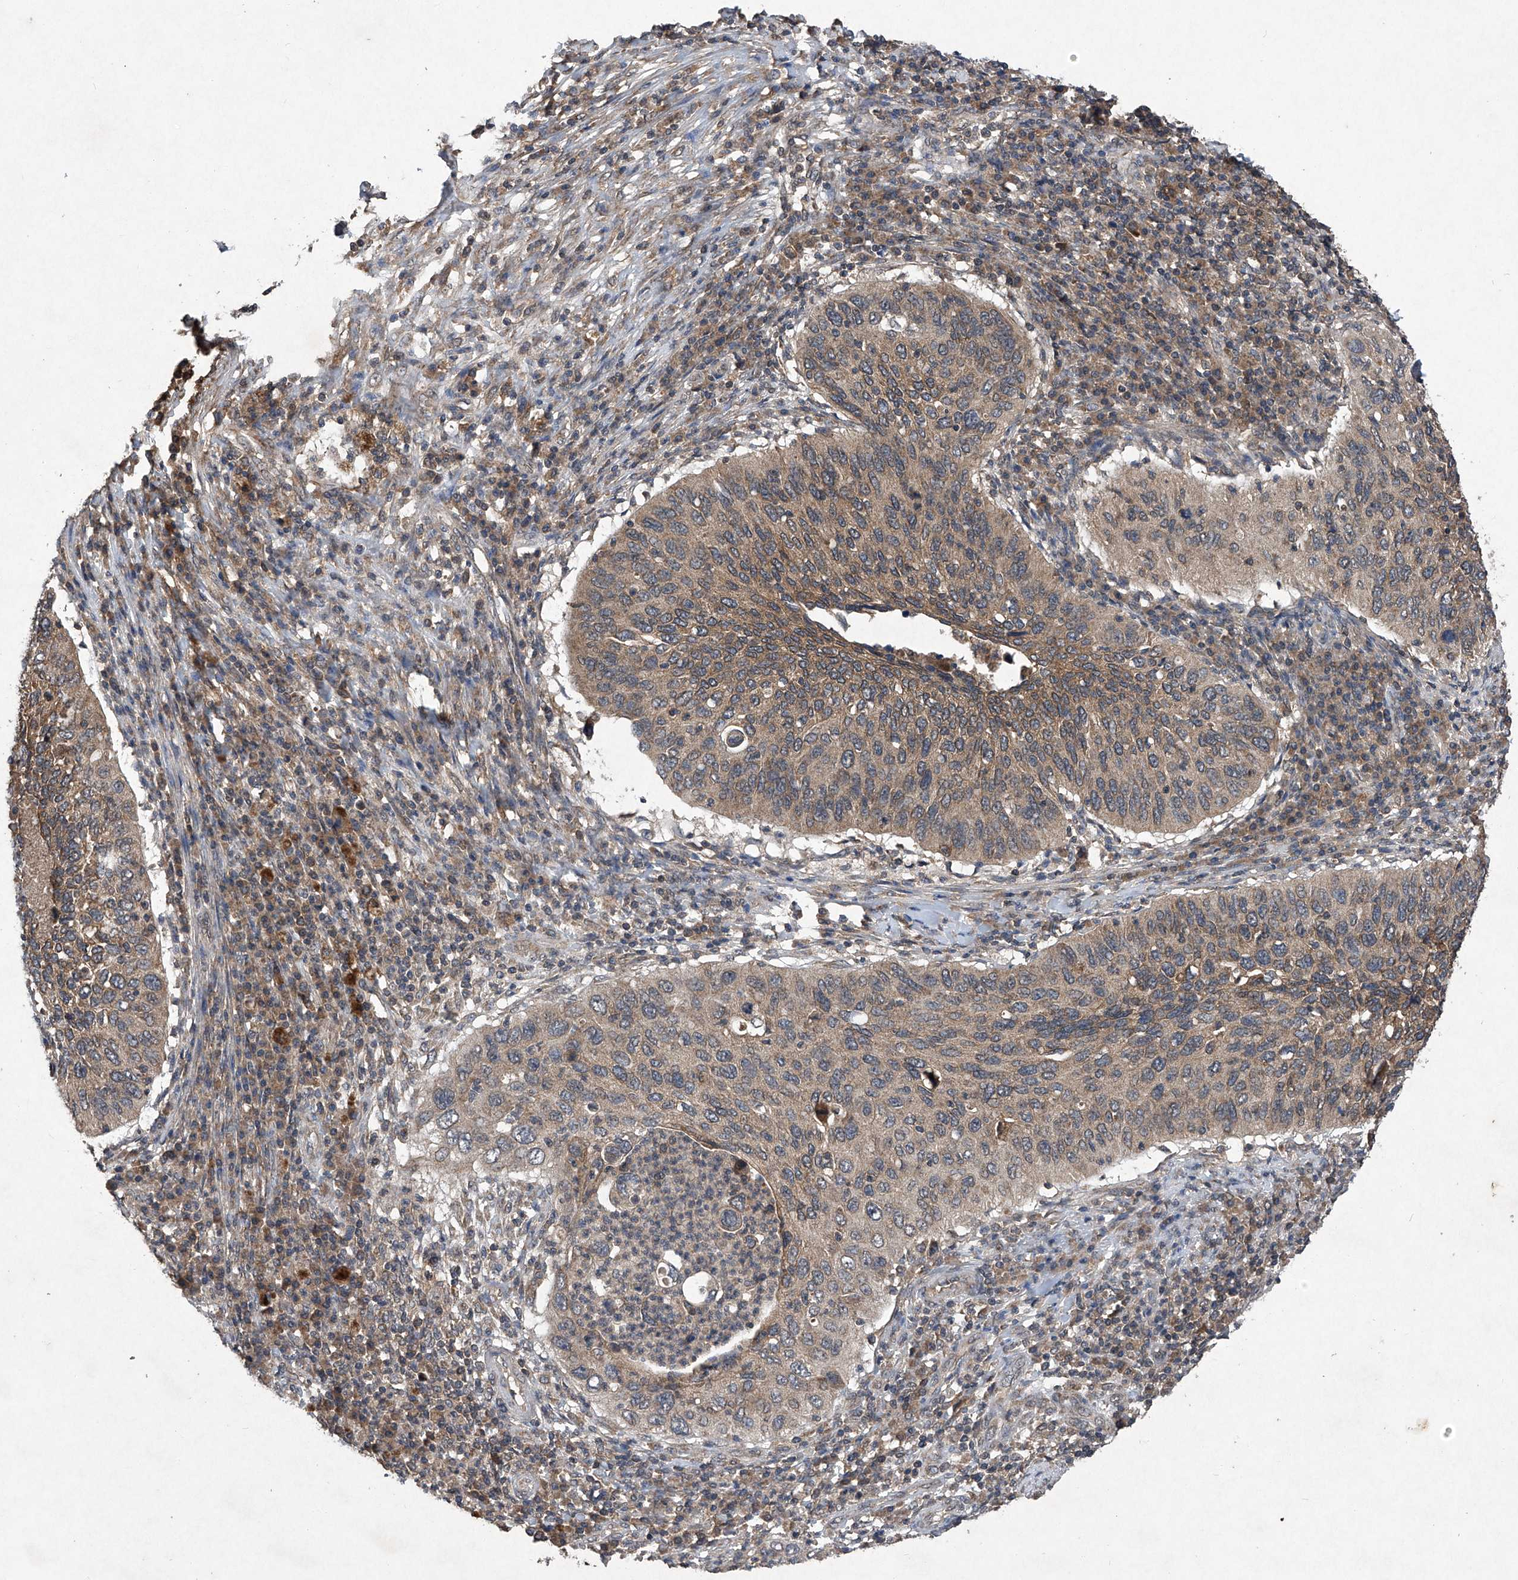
{"staining": {"intensity": "weak", "quantity": ">75%", "location": "cytoplasmic/membranous"}, "tissue": "cervical cancer", "cell_type": "Tumor cells", "image_type": "cancer", "snomed": [{"axis": "morphology", "description": "Squamous cell carcinoma, NOS"}, {"axis": "topography", "description": "Cervix"}], "caption": "Immunohistochemical staining of cervical cancer shows low levels of weak cytoplasmic/membranous protein staining in about >75% of tumor cells.", "gene": "SUMF2", "patient": {"sex": "female", "age": 38}}